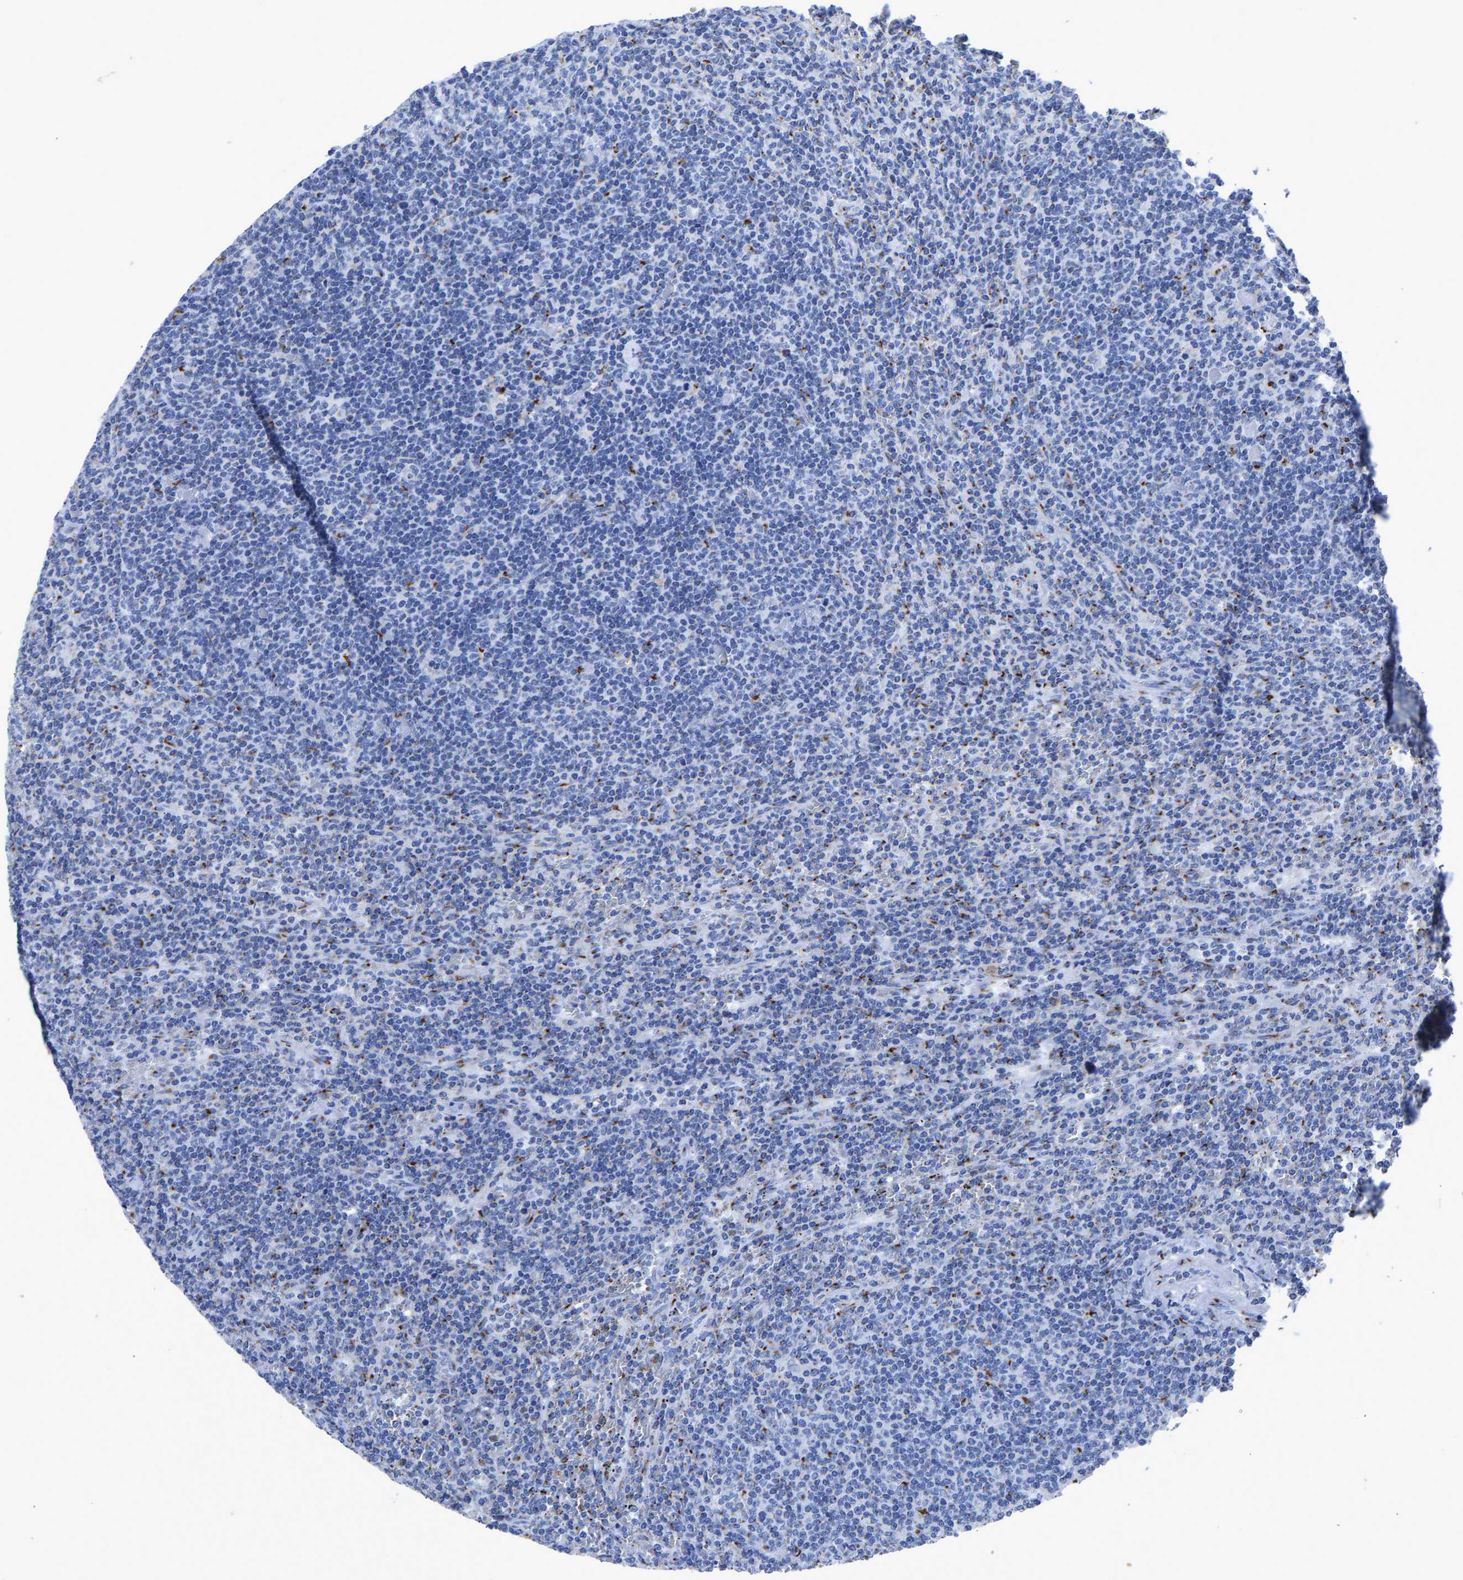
{"staining": {"intensity": "moderate", "quantity": "<25%", "location": "cytoplasmic/membranous"}, "tissue": "lymphoma", "cell_type": "Tumor cells", "image_type": "cancer", "snomed": [{"axis": "morphology", "description": "Malignant lymphoma, non-Hodgkin's type, Low grade"}, {"axis": "topography", "description": "Spleen"}], "caption": "DAB immunohistochemical staining of human lymphoma displays moderate cytoplasmic/membranous protein positivity in about <25% of tumor cells.", "gene": "TMEM87A", "patient": {"sex": "female", "age": 50}}